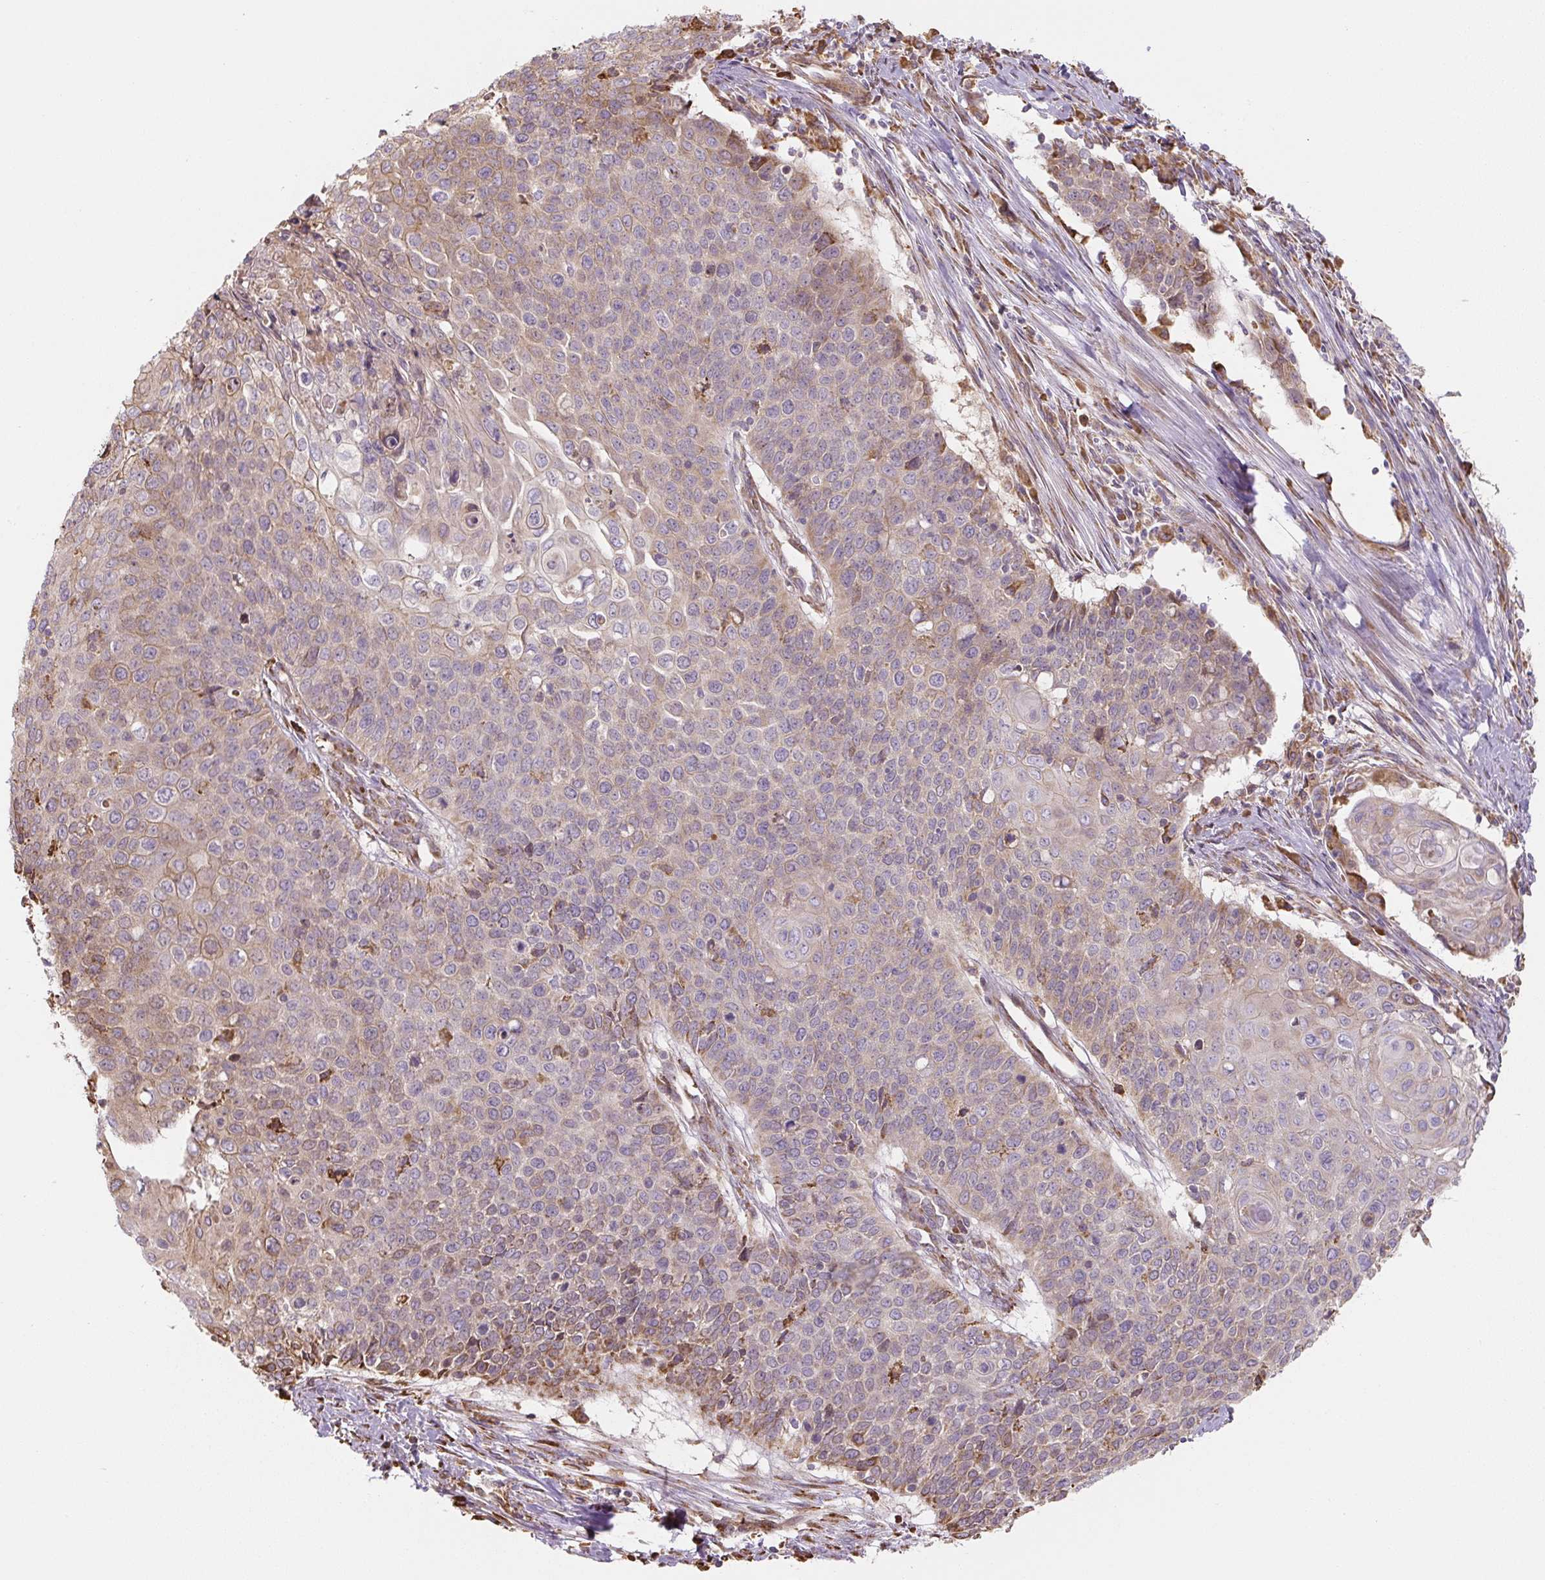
{"staining": {"intensity": "weak", "quantity": "25%-75%", "location": "cytoplasmic/membranous"}, "tissue": "cervical cancer", "cell_type": "Tumor cells", "image_type": "cancer", "snomed": [{"axis": "morphology", "description": "Squamous cell carcinoma, NOS"}, {"axis": "topography", "description": "Cervix"}], "caption": "Protein staining of cervical cancer (squamous cell carcinoma) tissue demonstrates weak cytoplasmic/membranous positivity in approximately 25%-75% of tumor cells.", "gene": "RASA1", "patient": {"sex": "female", "age": 39}}